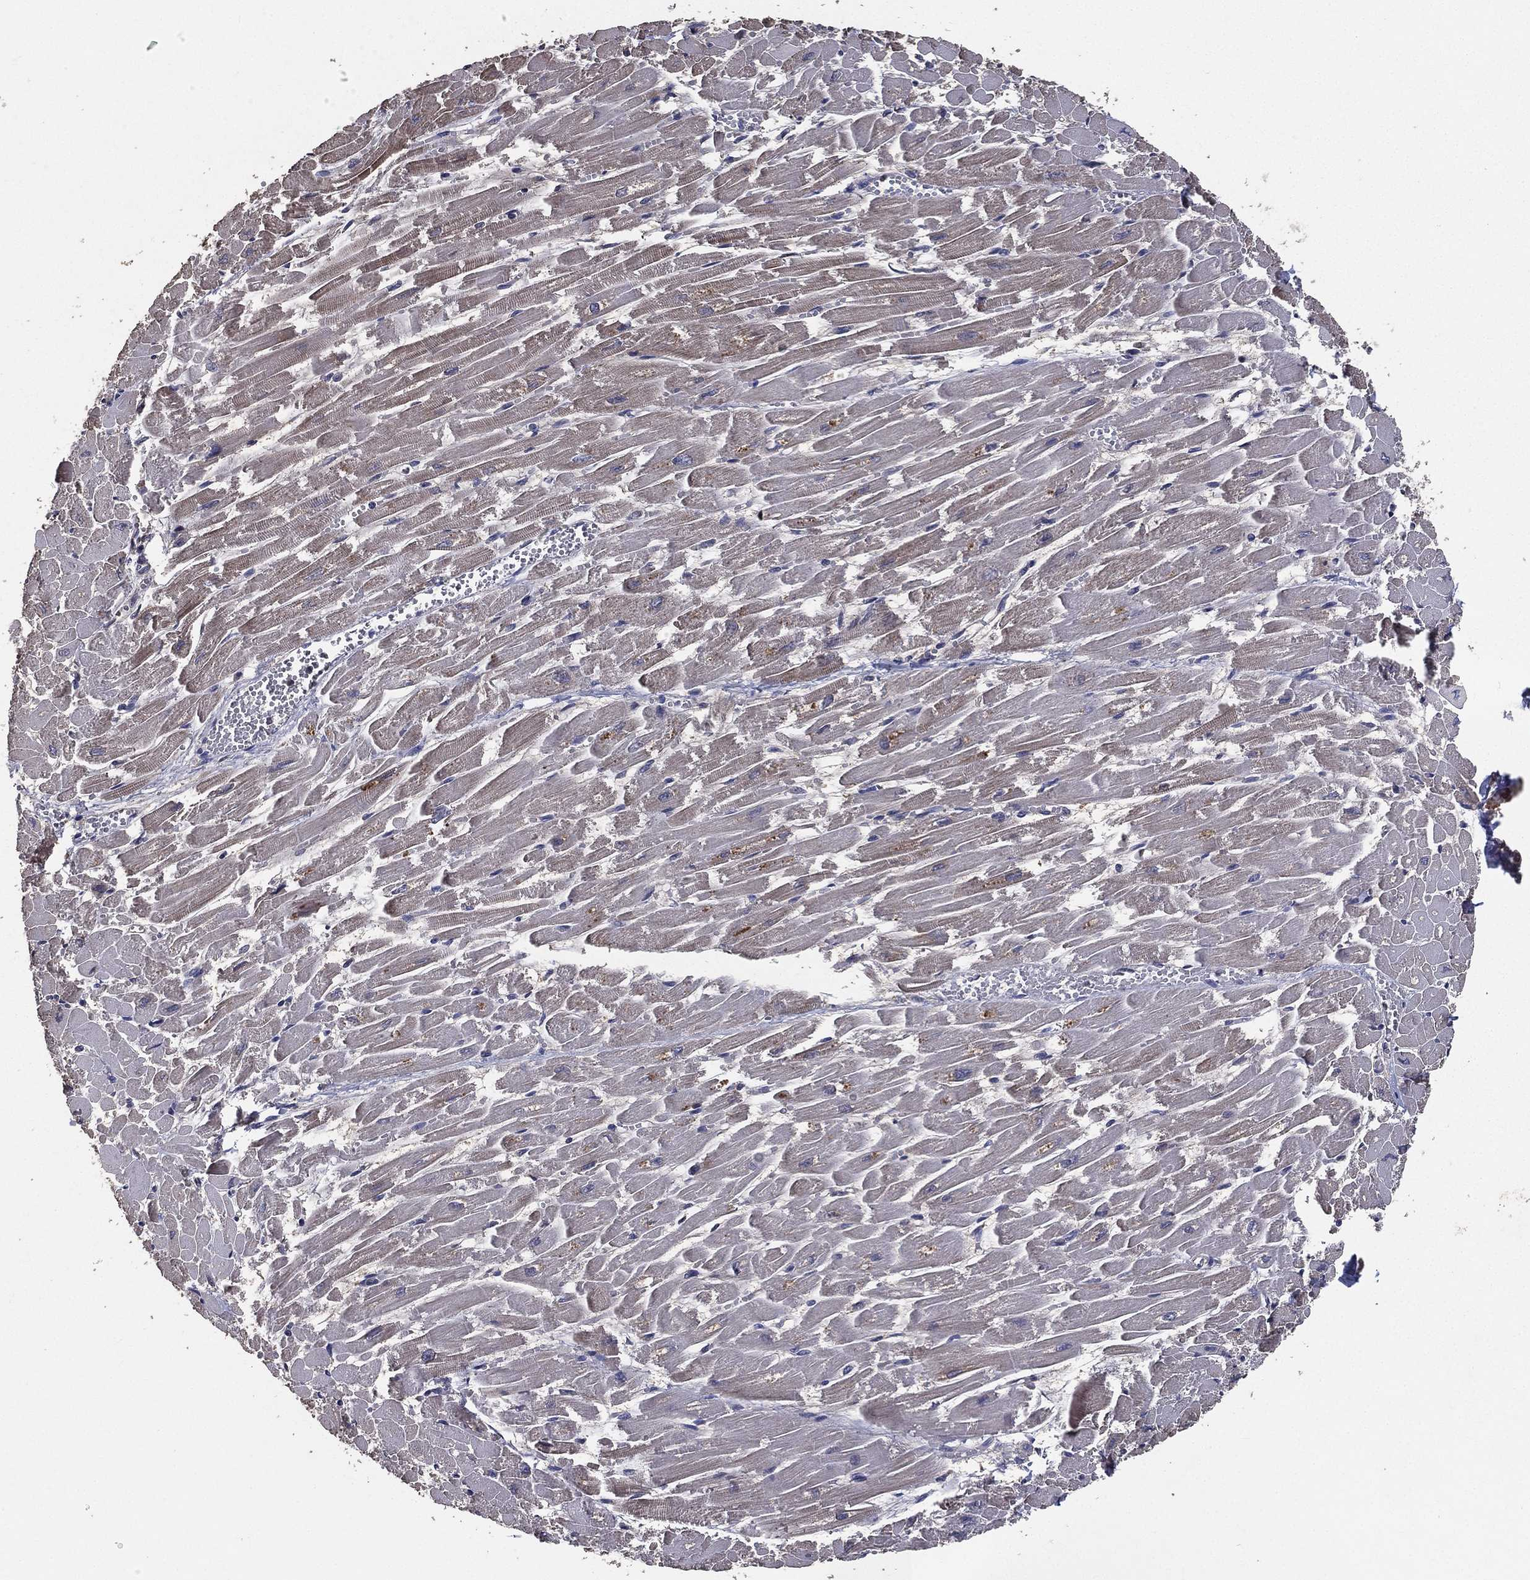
{"staining": {"intensity": "negative", "quantity": "none", "location": "none"}, "tissue": "heart muscle", "cell_type": "Cardiomyocytes", "image_type": "normal", "snomed": [{"axis": "morphology", "description": "Normal tissue, NOS"}, {"axis": "topography", "description": "Heart"}], "caption": "This is an immunohistochemistry (IHC) histopathology image of unremarkable human heart muscle. There is no expression in cardiomyocytes.", "gene": "PCNT", "patient": {"sex": "female", "age": 52}}